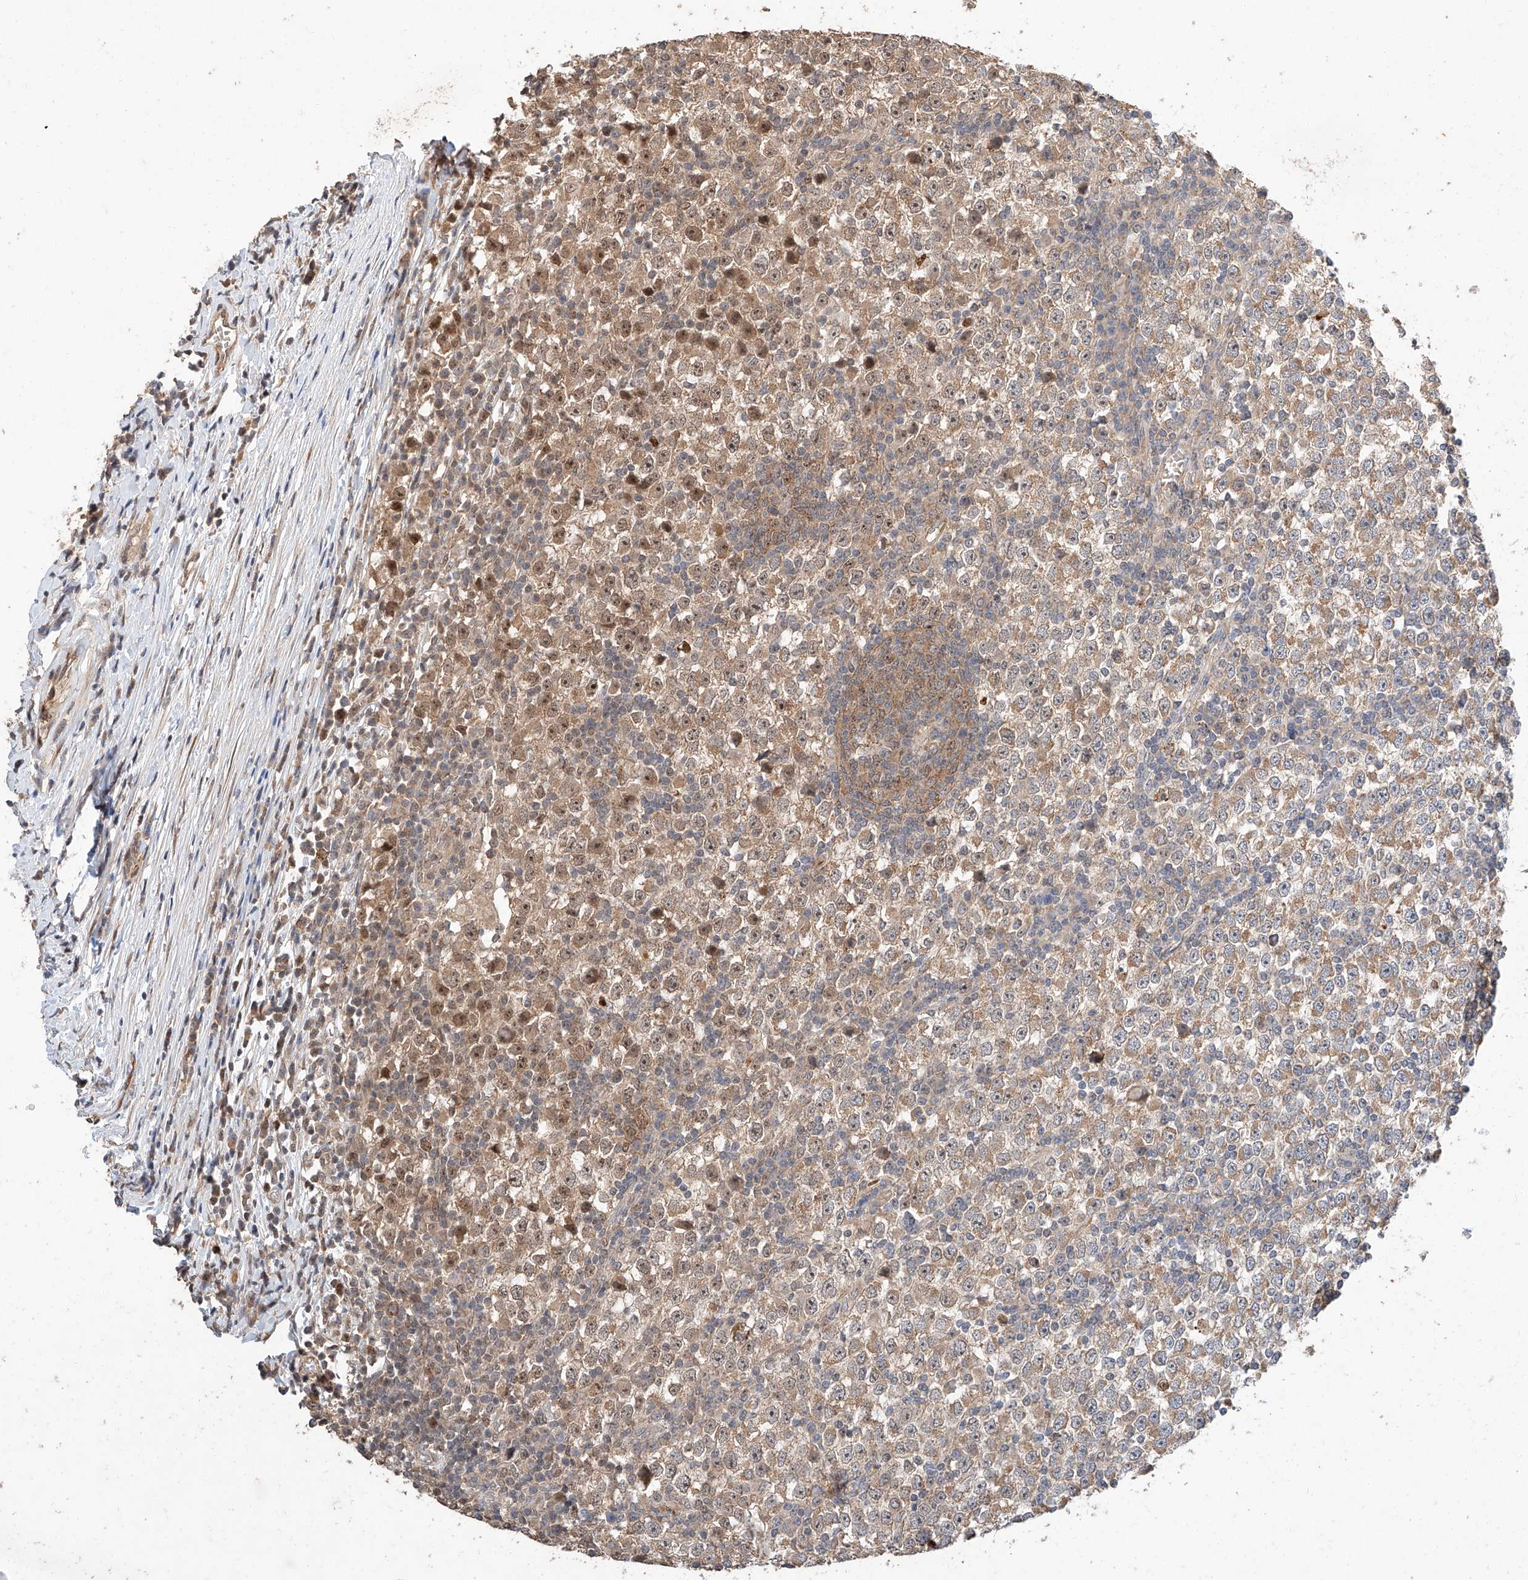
{"staining": {"intensity": "moderate", "quantity": ">75%", "location": "cytoplasmic/membranous,nuclear"}, "tissue": "testis cancer", "cell_type": "Tumor cells", "image_type": "cancer", "snomed": [{"axis": "morphology", "description": "Seminoma, NOS"}, {"axis": "topography", "description": "Testis"}], "caption": "A high-resolution histopathology image shows immunohistochemistry staining of testis seminoma, which shows moderate cytoplasmic/membranous and nuclear expression in approximately >75% of tumor cells.", "gene": "RAB23", "patient": {"sex": "male", "age": 65}}